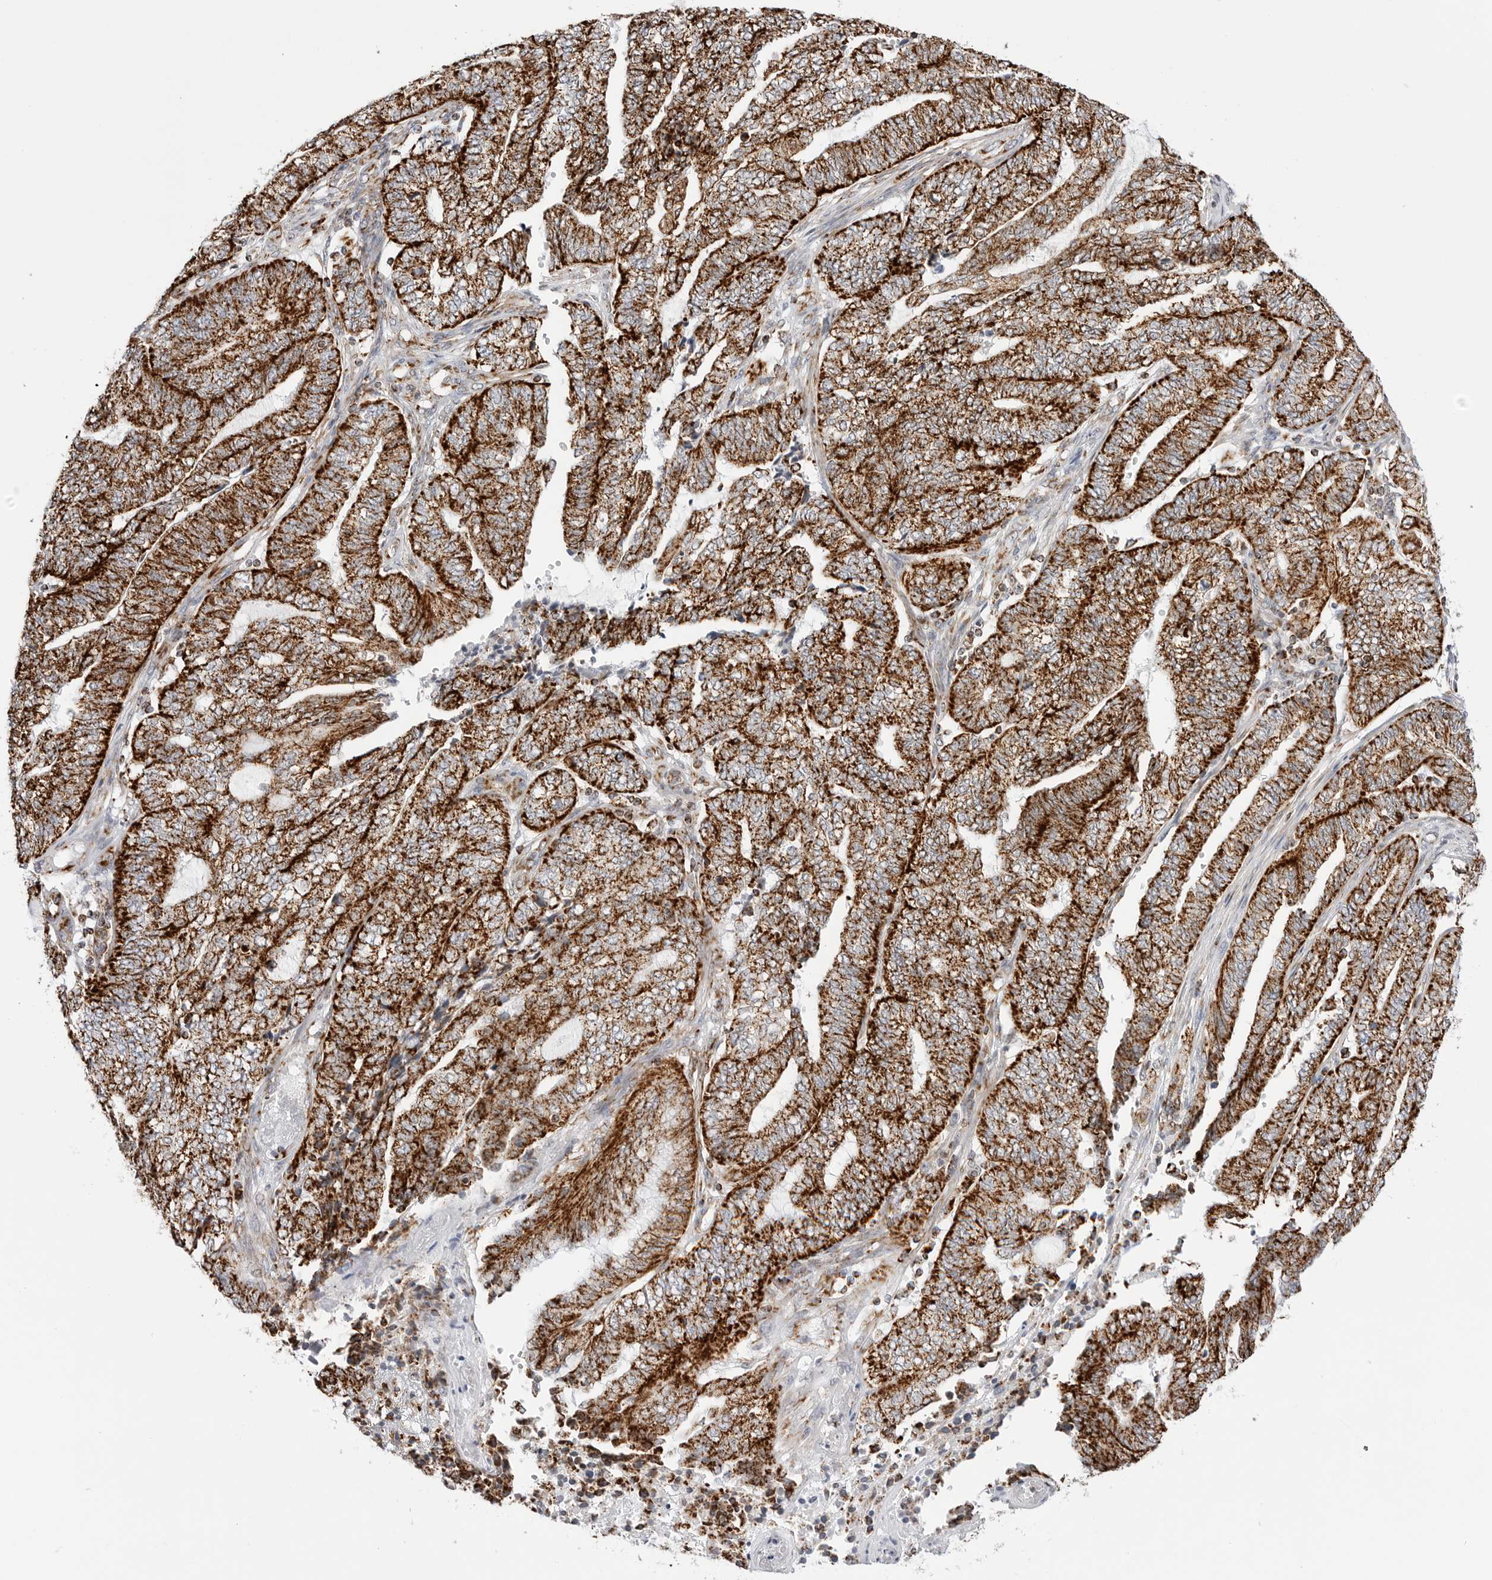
{"staining": {"intensity": "strong", "quantity": ">75%", "location": "cytoplasmic/membranous"}, "tissue": "endometrial cancer", "cell_type": "Tumor cells", "image_type": "cancer", "snomed": [{"axis": "morphology", "description": "Adenocarcinoma, NOS"}, {"axis": "topography", "description": "Uterus"}, {"axis": "topography", "description": "Endometrium"}], "caption": "Protein expression analysis of endometrial adenocarcinoma displays strong cytoplasmic/membranous staining in approximately >75% of tumor cells. Immunohistochemistry (ihc) stains the protein of interest in brown and the nuclei are stained blue.", "gene": "ATP5IF1", "patient": {"sex": "female", "age": 70}}